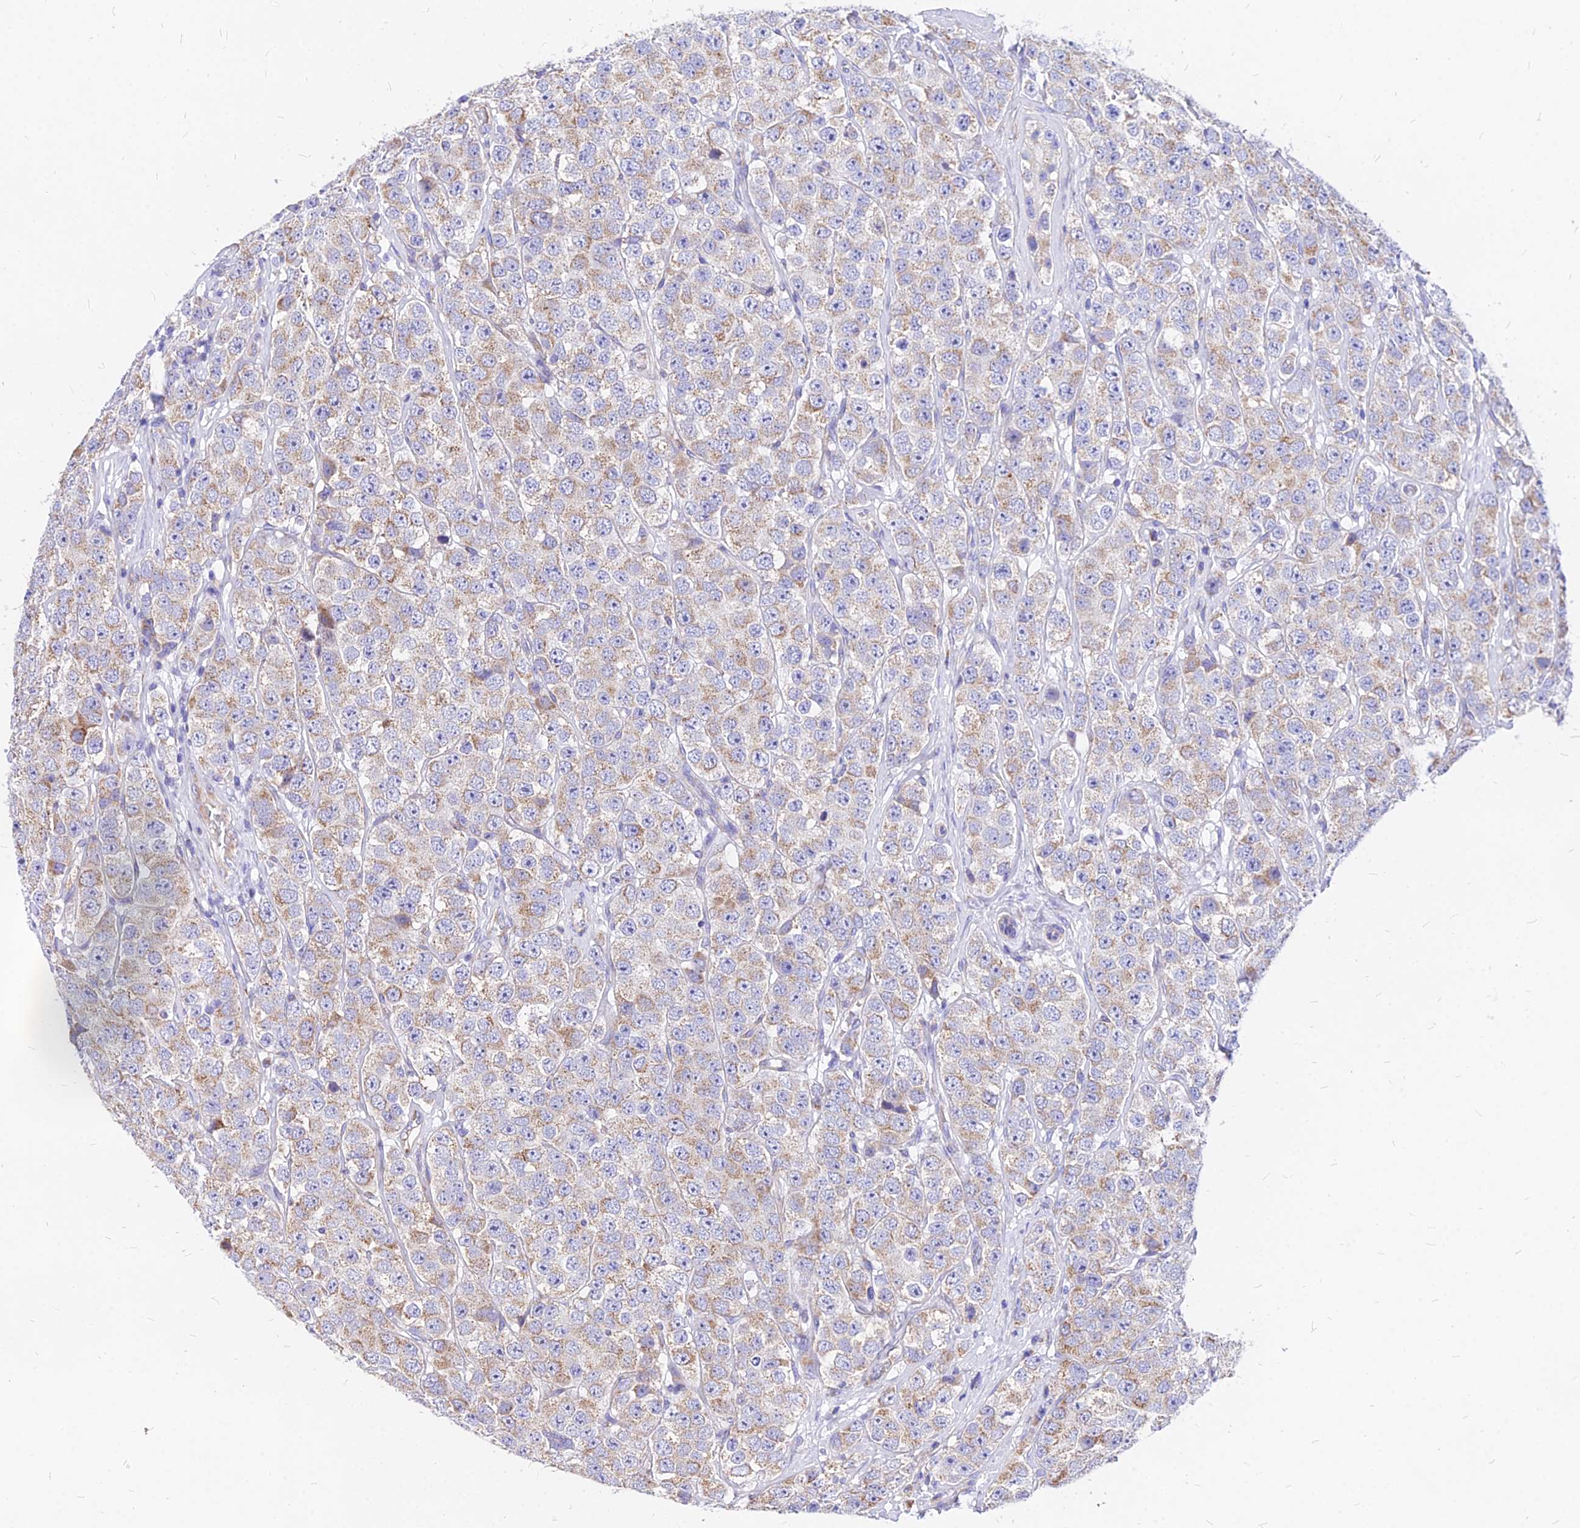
{"staining": {"intensity": "weak", "quantity": ">75%", "location": "cytoplasmic/membranous"}, "tissue": "testis cancer", "cell_type": "Tumor cells", "image_type": "cancer", "snomed": [{"axis": "morphology", "description": "Seminoma, NOS"}, {"axis": "topography", "description": "Testis"}], "caption": "This is a histology image of immunohistochemistry staining of testis cancer (seminoma), which shows weak positivity in the cytoplasmic/membranous of tumor cells.", "gene": "MRPL3", "patient": {"sex": "male", "age": 28}}